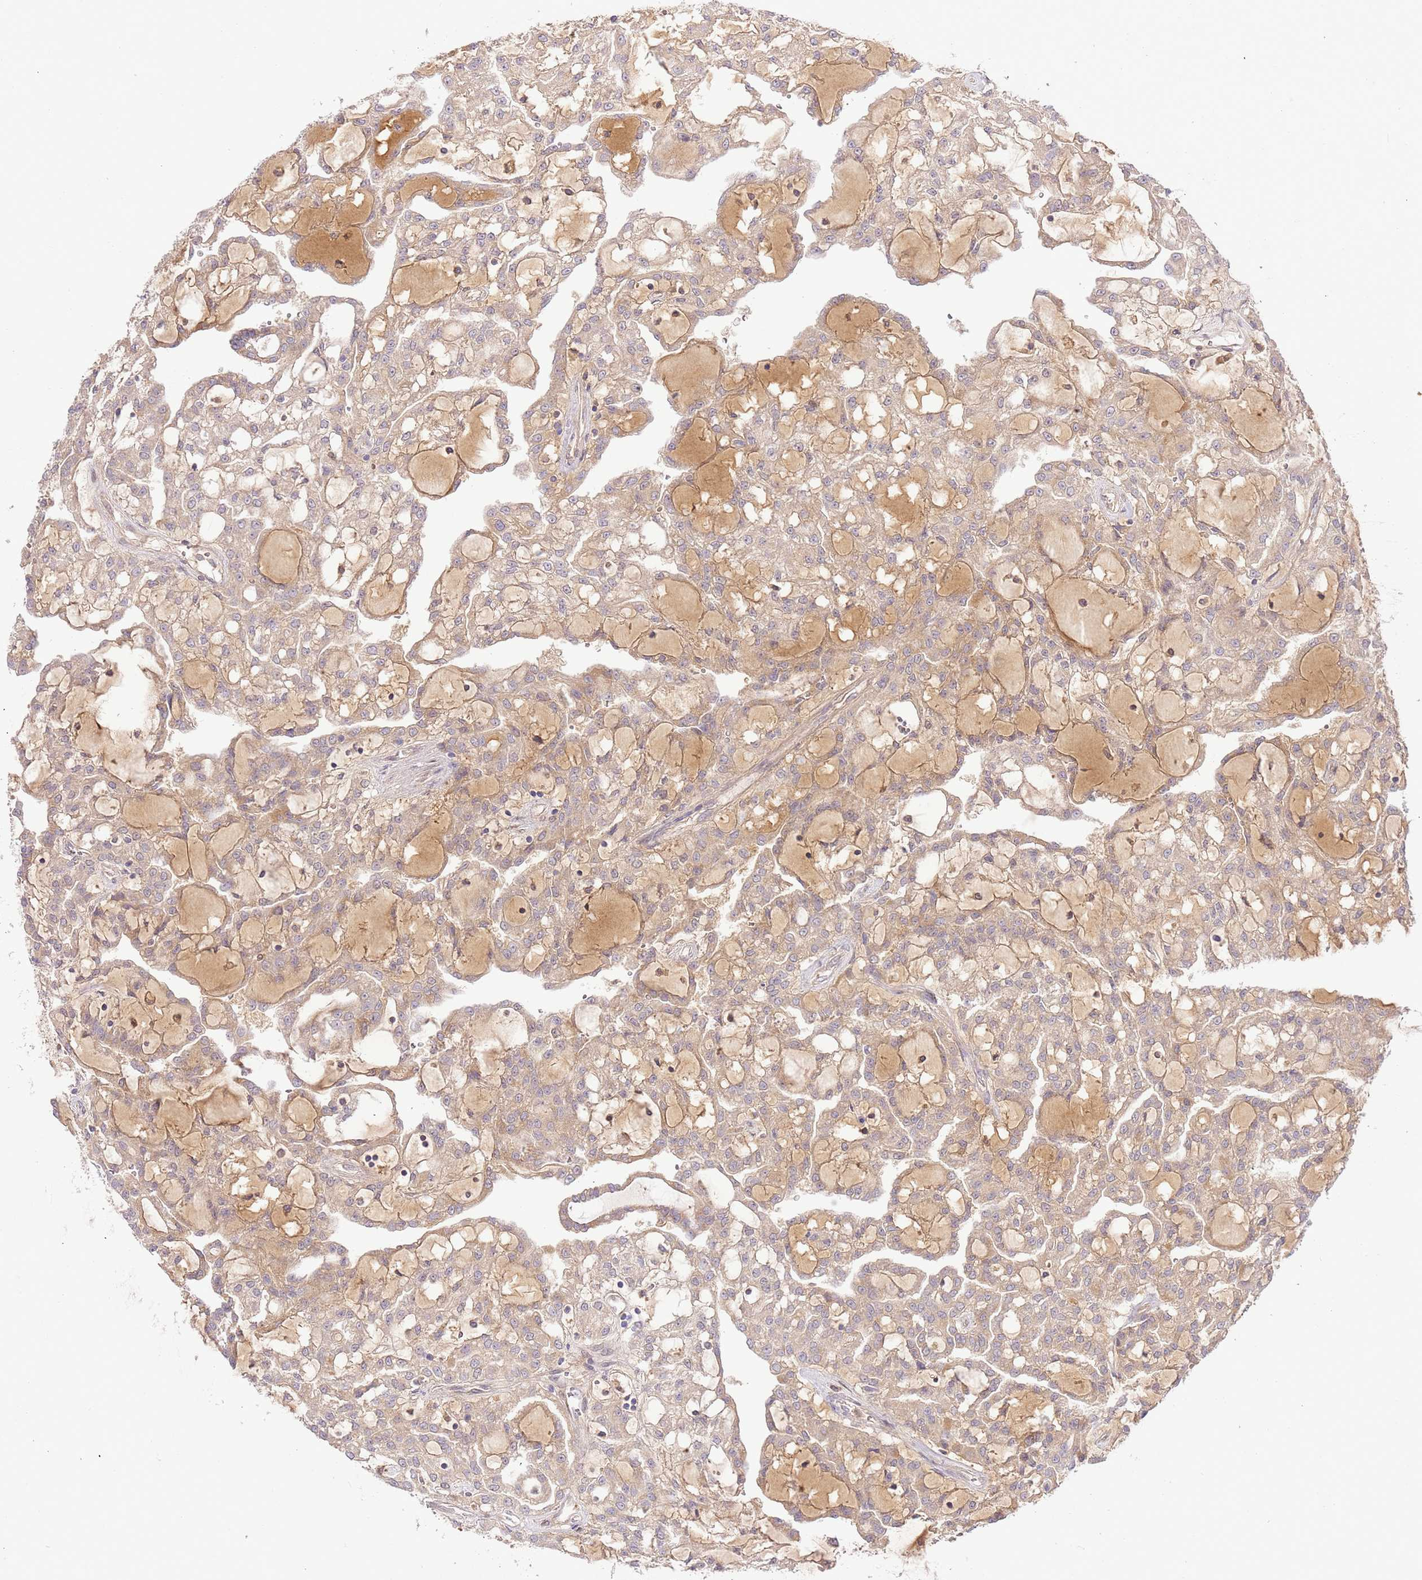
{"staining": {"intensity": "weak", "quantity": ">75%", "location": "cytoplasmic/membranous"}, "tissue": "renal cancer", "cell_type": "Tumor cells", "image_type": "cancer", "snomed": [{"axis": "morphology", "description": "Adenocarcinoma, NOS"}, {"axis": "topography", "description": "Kidney"}], "caption": "This micrograph demonstrates immunohistochemistry staining of human adenocarcinoma (renal), with low weak cytoplasmic/membranous staining in about >75% of tumor cells.", "gene": "C8G", "patient": {"sex": "male", "age": 63}}